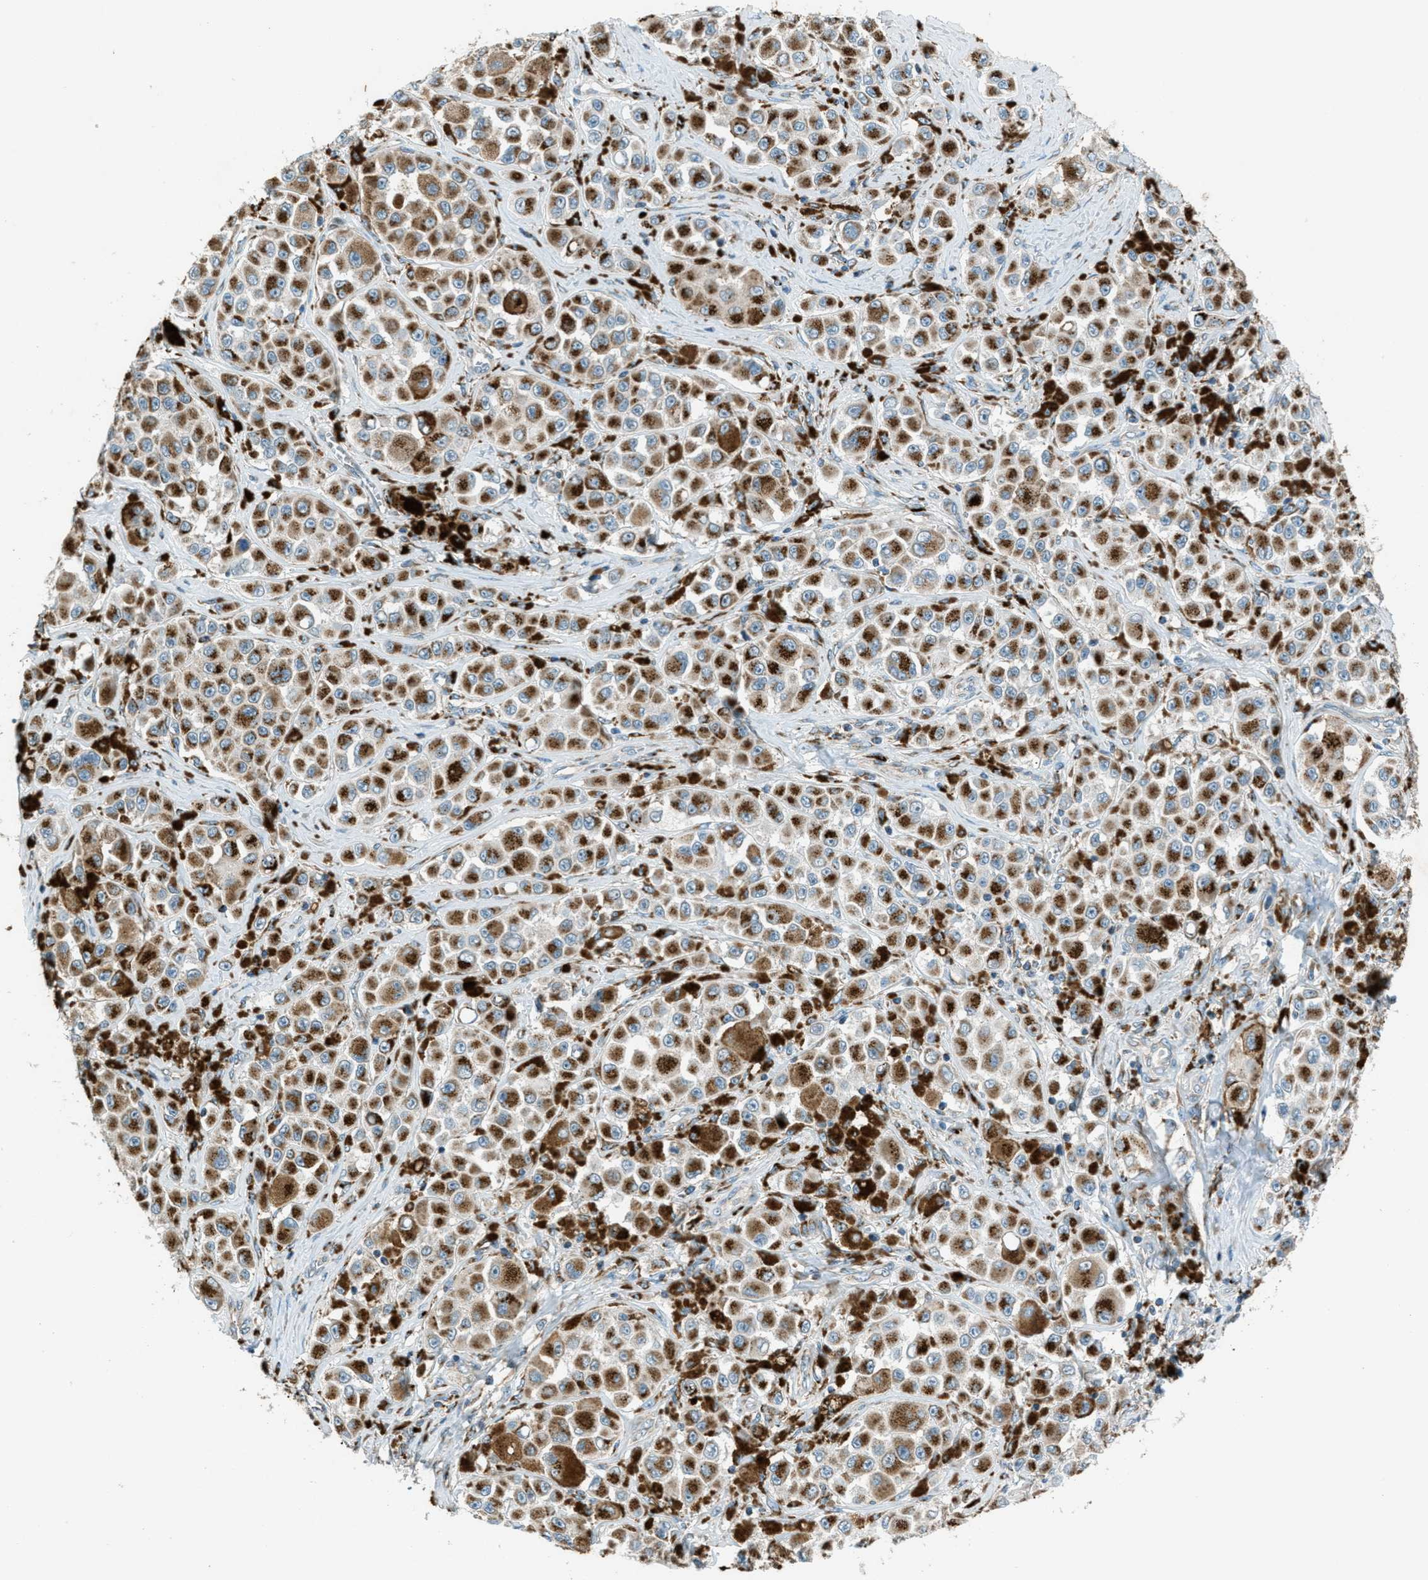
{"staining": {"intensity": "moderate", "quantity": ">75%", "location": "cytoplasmic/membranous"}, "tissue": "melanoma", "cell_type": "Tumor cells", "image_type": "cancer", "snomed": [{"axis": "morphology", "description": "Malignant melanoma, NOS"}, {"axis": "topography", "description": "Skin"}], "caption": "Immunohistochemical staining of melanoma demonstrates moderate cytoplasmic/membranous protein positivity in about >75% of tumor cells.", "gene": "BCKDK", "patient": {"sex": "male", "age": 84}}